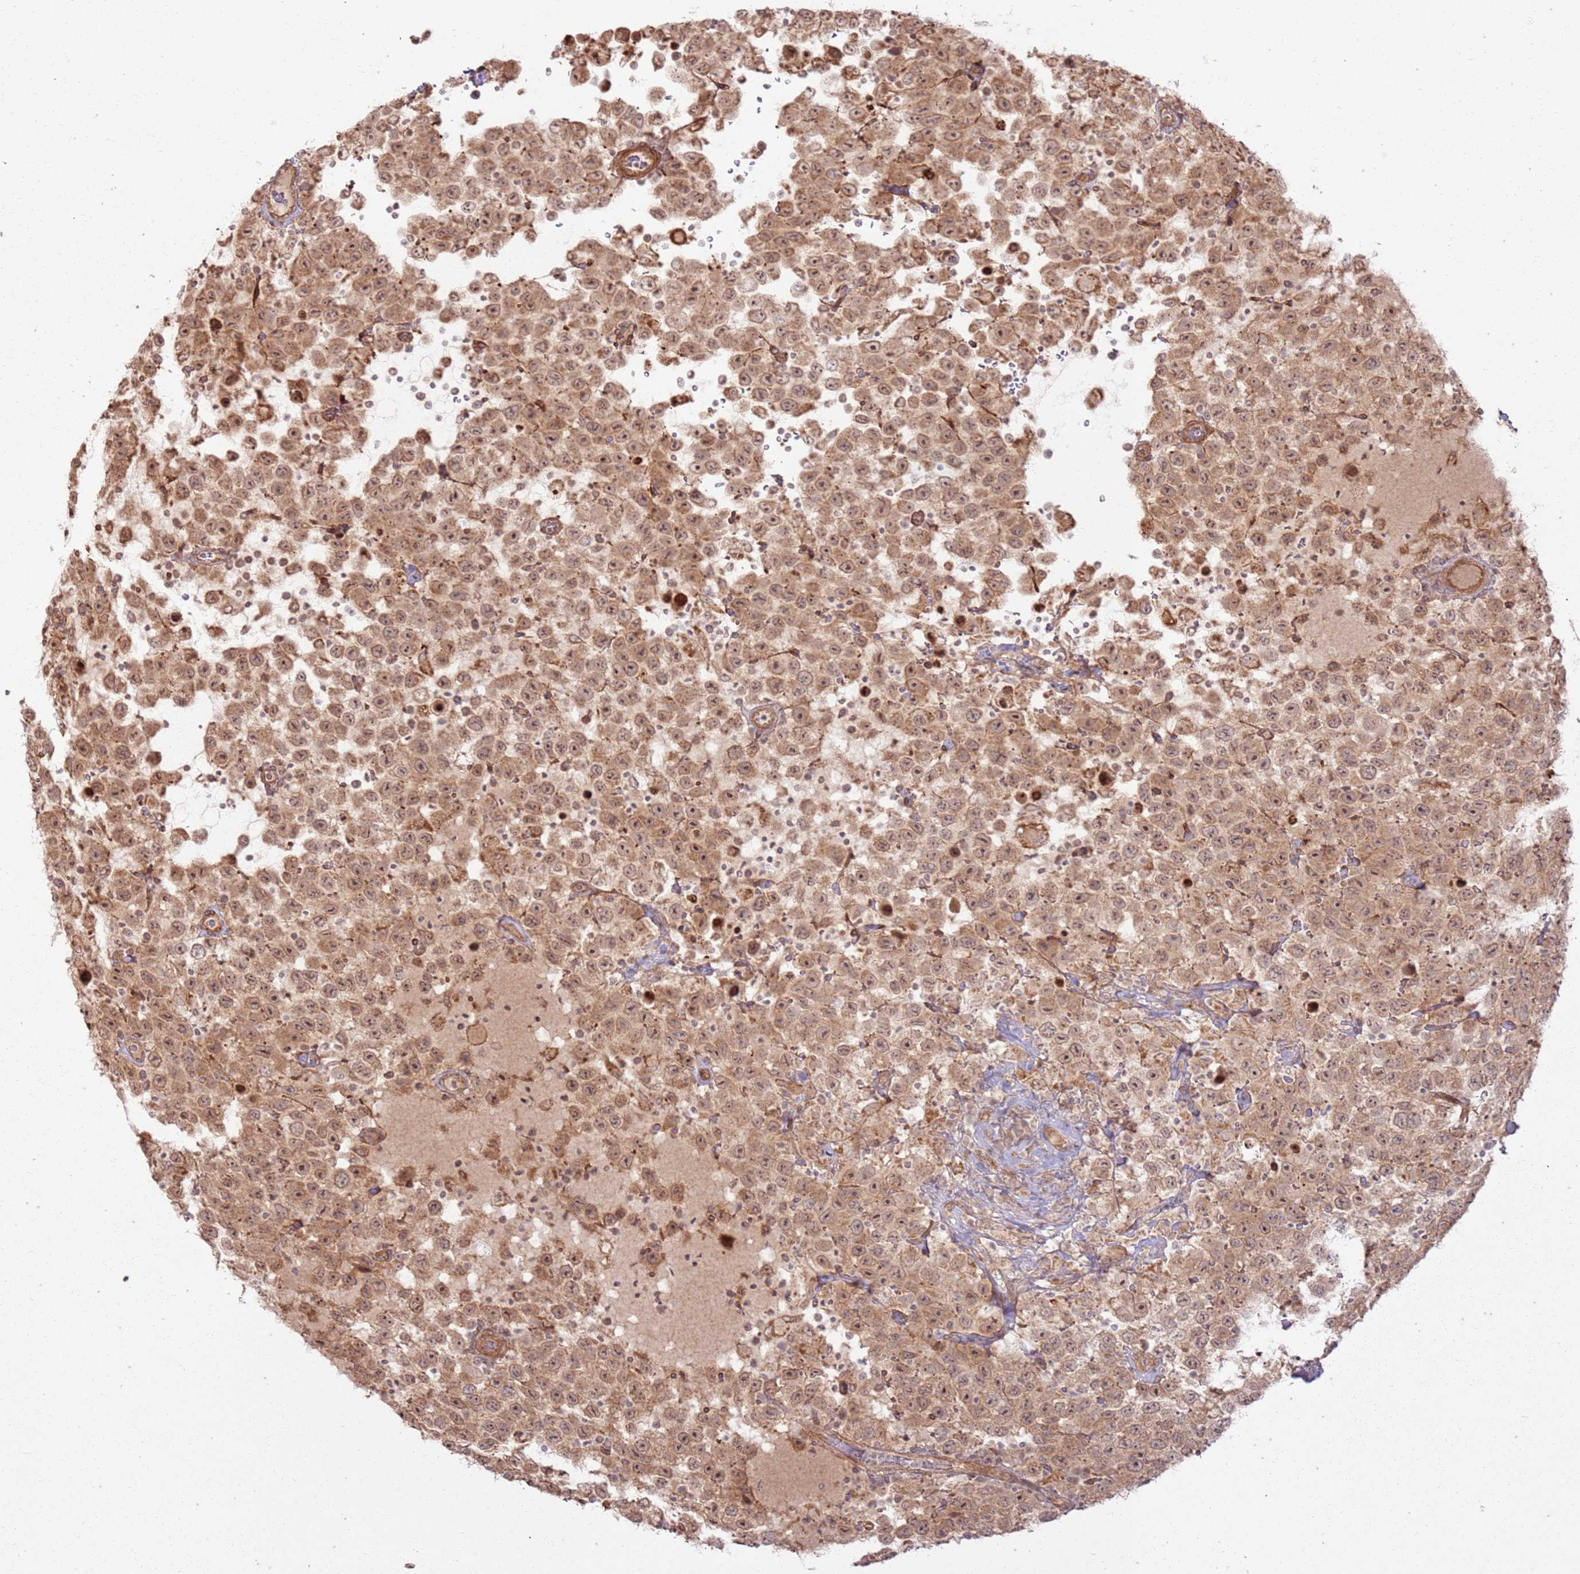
{"staining": {"intensity": "moderate", "quantity": ">75%", "location": "cytoplasmic/membranous,nuclear"}, "tissue": "testis cancer", "cell_type": "Tumor cells", "image_type": "cancer", "snomed": [{"axis": "morphology", "description": "Seminoma, NOS"}, {"axis": "topography", "description": "Testis"}], "caption": "Testis seminoma stained for a protein (brown) exhibits moderate cytoplasmic/membranous and nuclear positive staining in approximately >75% of tumor cells.", "gene": "ZNF623", "patient": {"sex": "male", "age": 41}}